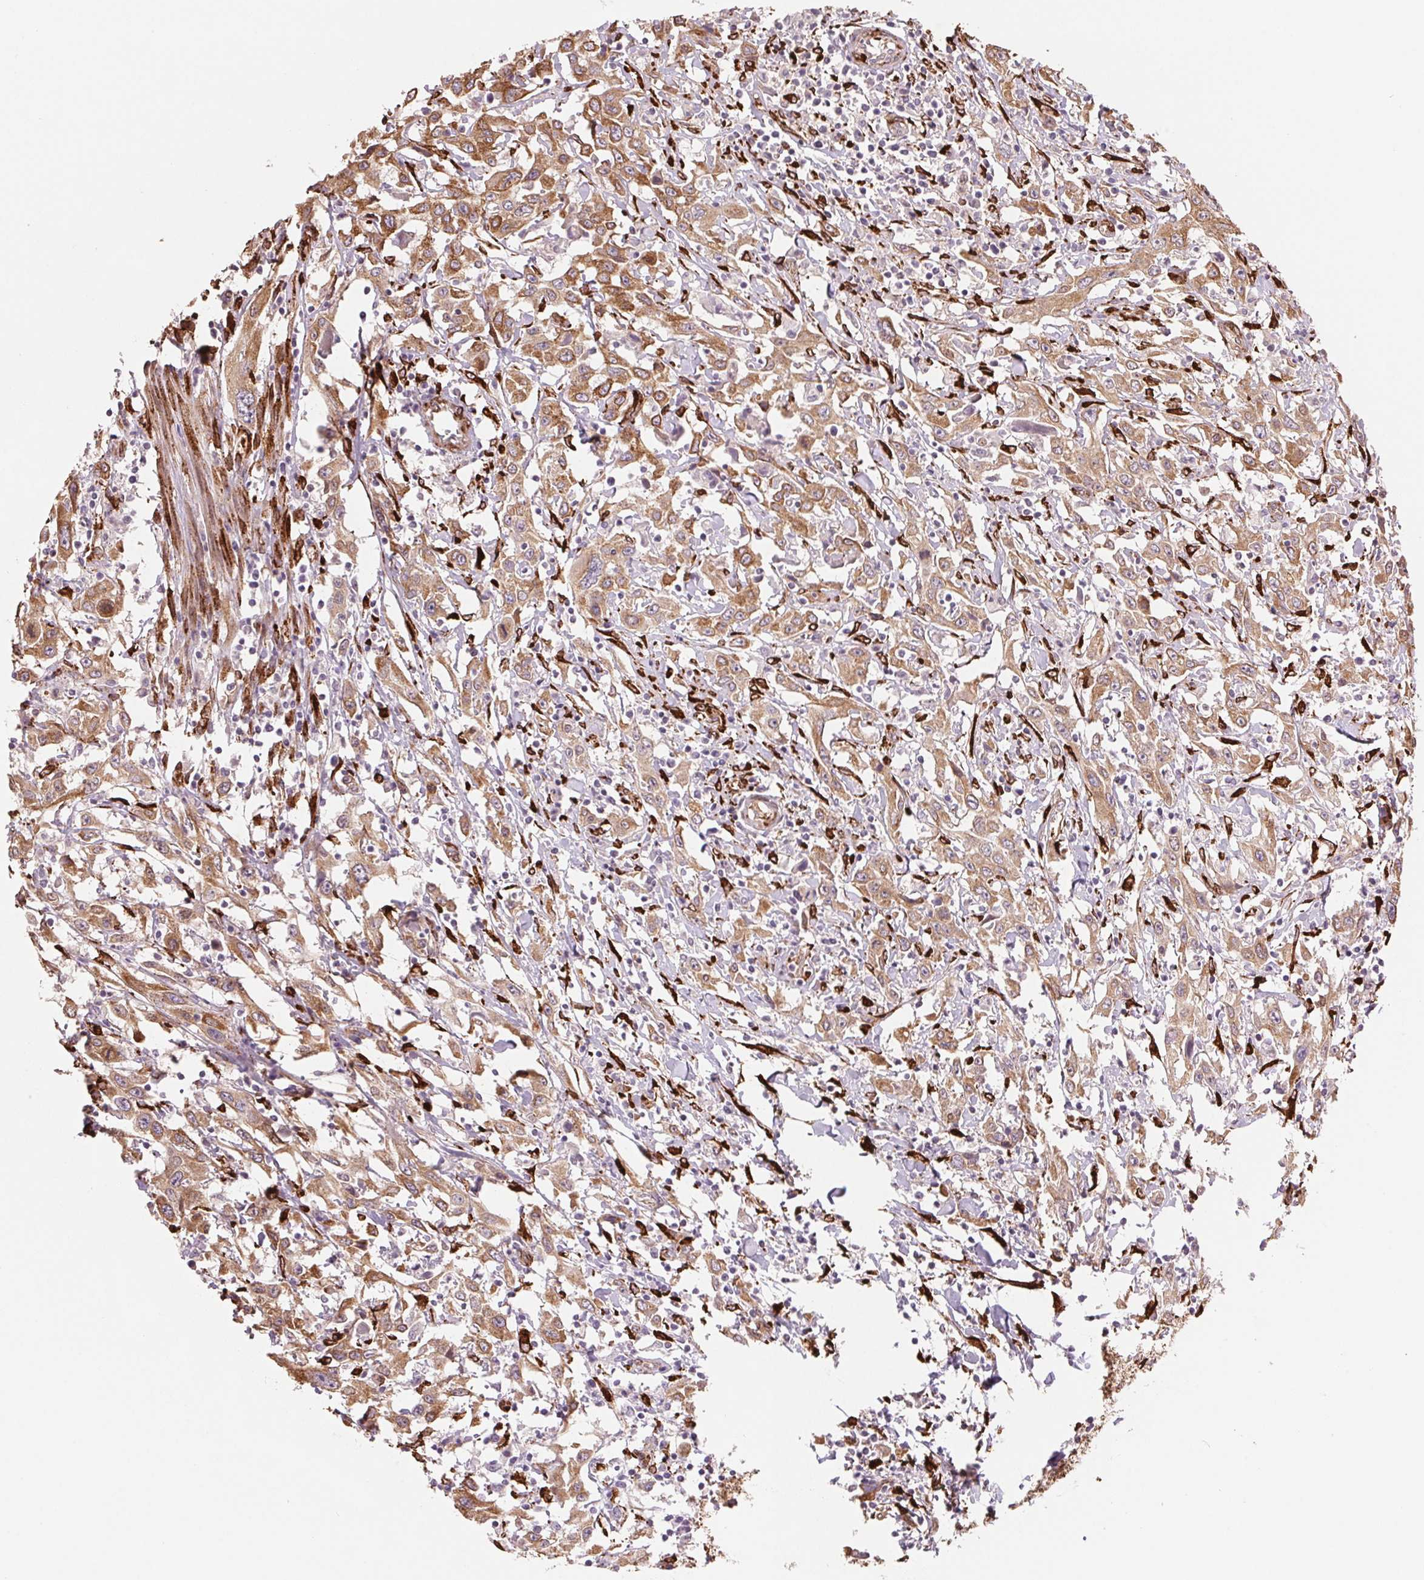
{"staining": {"intensity": "moderate", "quantity": ">75%", "location": "cytoplasmic/membranous"}, "tissue": "urothelial cancer", "cell_type": "Tumor cells", "image_type": "cancer", "snomed": [{"axis": "morphology", "description": "Urothelial carcinoma, High grade"}, {"axis": "topography", "description": "Urinary bladder"}], "caption": "This is a histology image of immunohistochemistry (IHC) staining of high-grade urothelial carcinoma, which shows moderate staining in the cytoplasmic/membranous of tumor cells.", "gene": "FKBP10", "patient": {"sex": "male", "age": 61}}